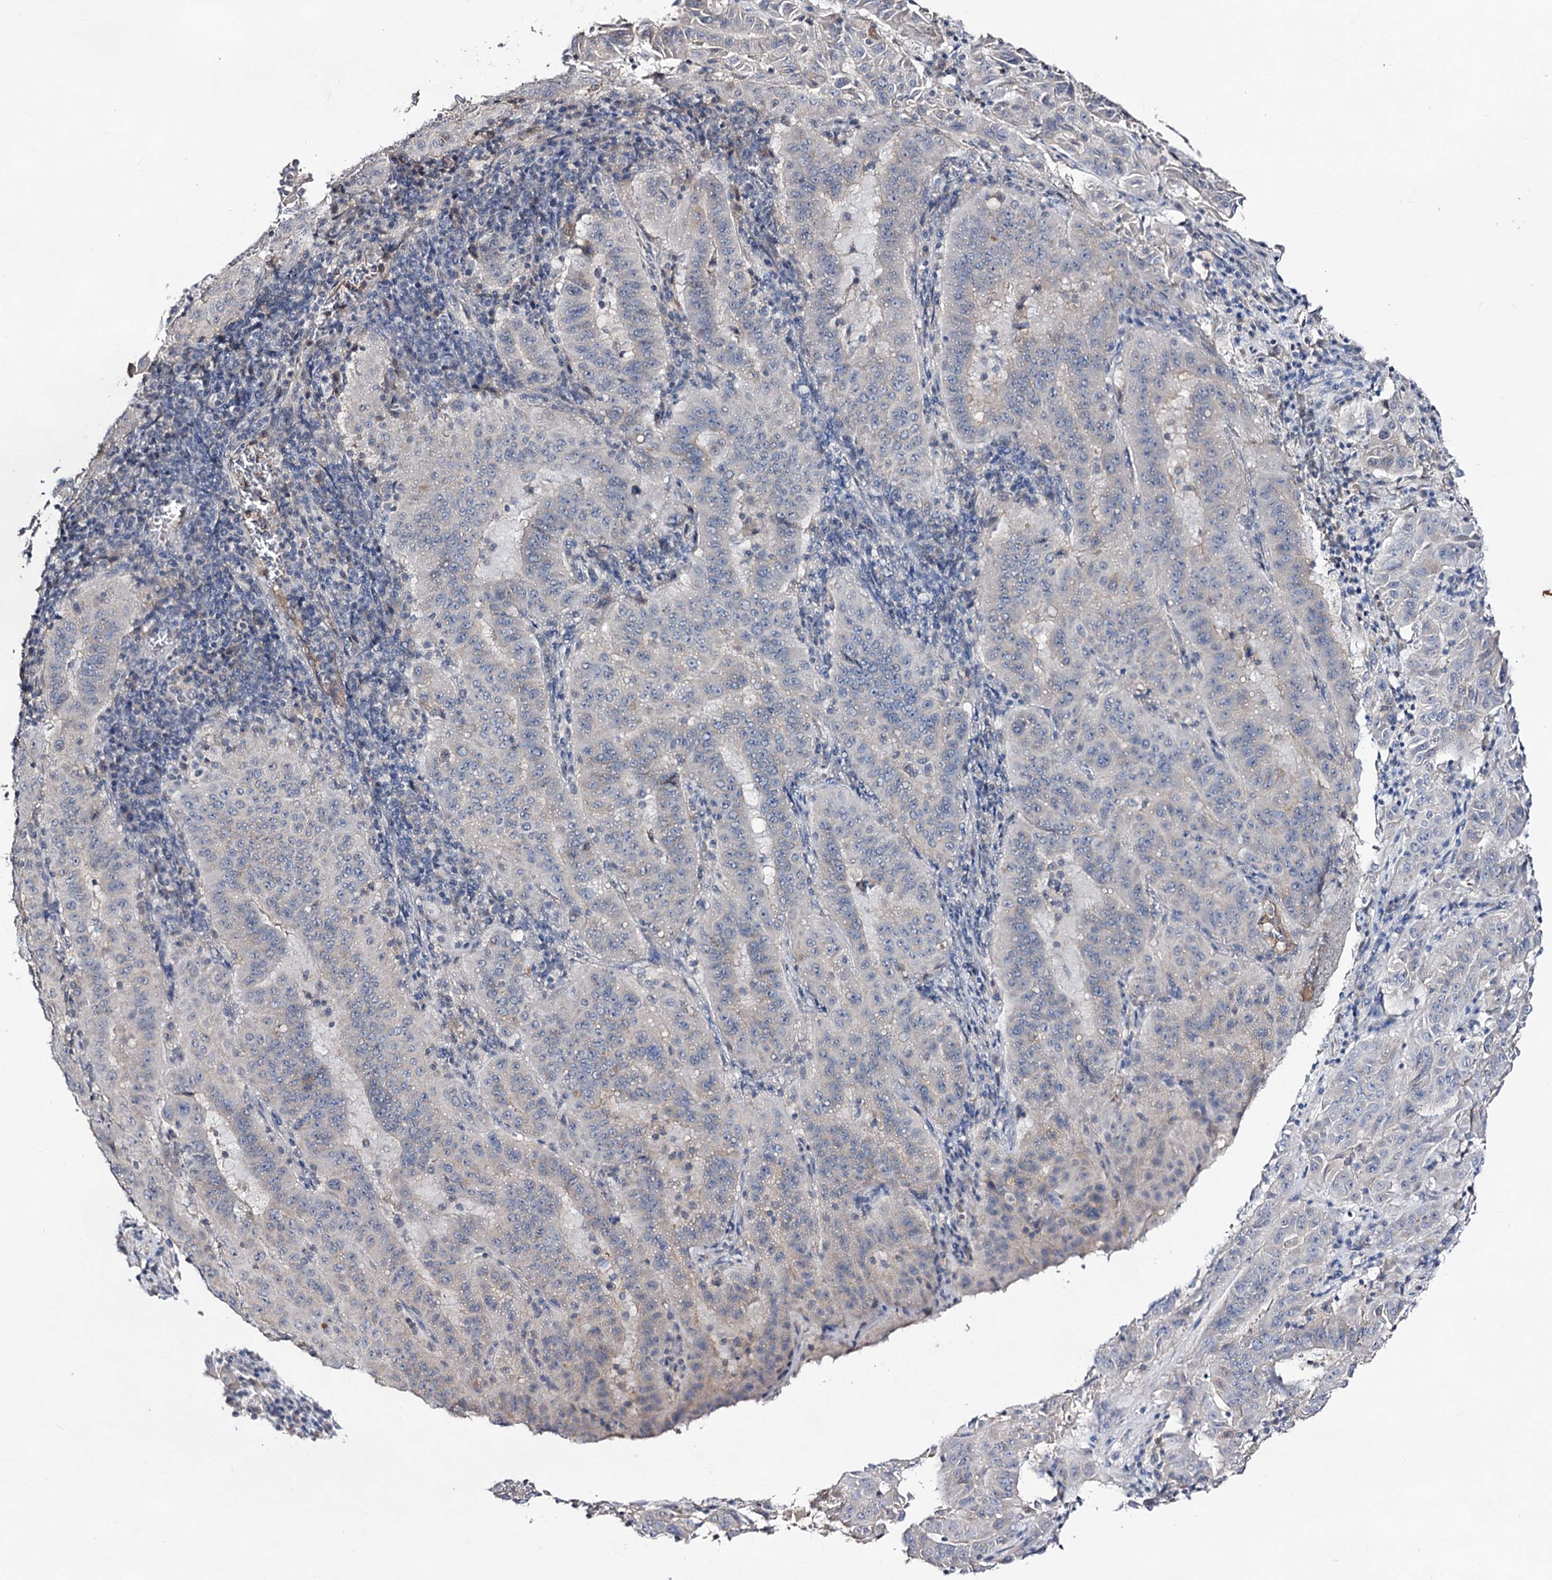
{"staining": {"intensity": "negative", "quantity": "none", "location": "none"}, "tissue": "pancreatic cancer", "cell_type": "Tumor cells", "image_type": "cancer", "snomed": [{"axis": "morphology", "description": "Adenocarcinoma, NOS"}, {"axis": "topography", "description": "Pancreas"}], "caption": "Immunohistochemical staining of pancreatic cancer (adenocarcinoma) reveals no significant expression in tumor cells.", "gene": "PLIN1", "patient": {"sex": "male", "age": 63}}